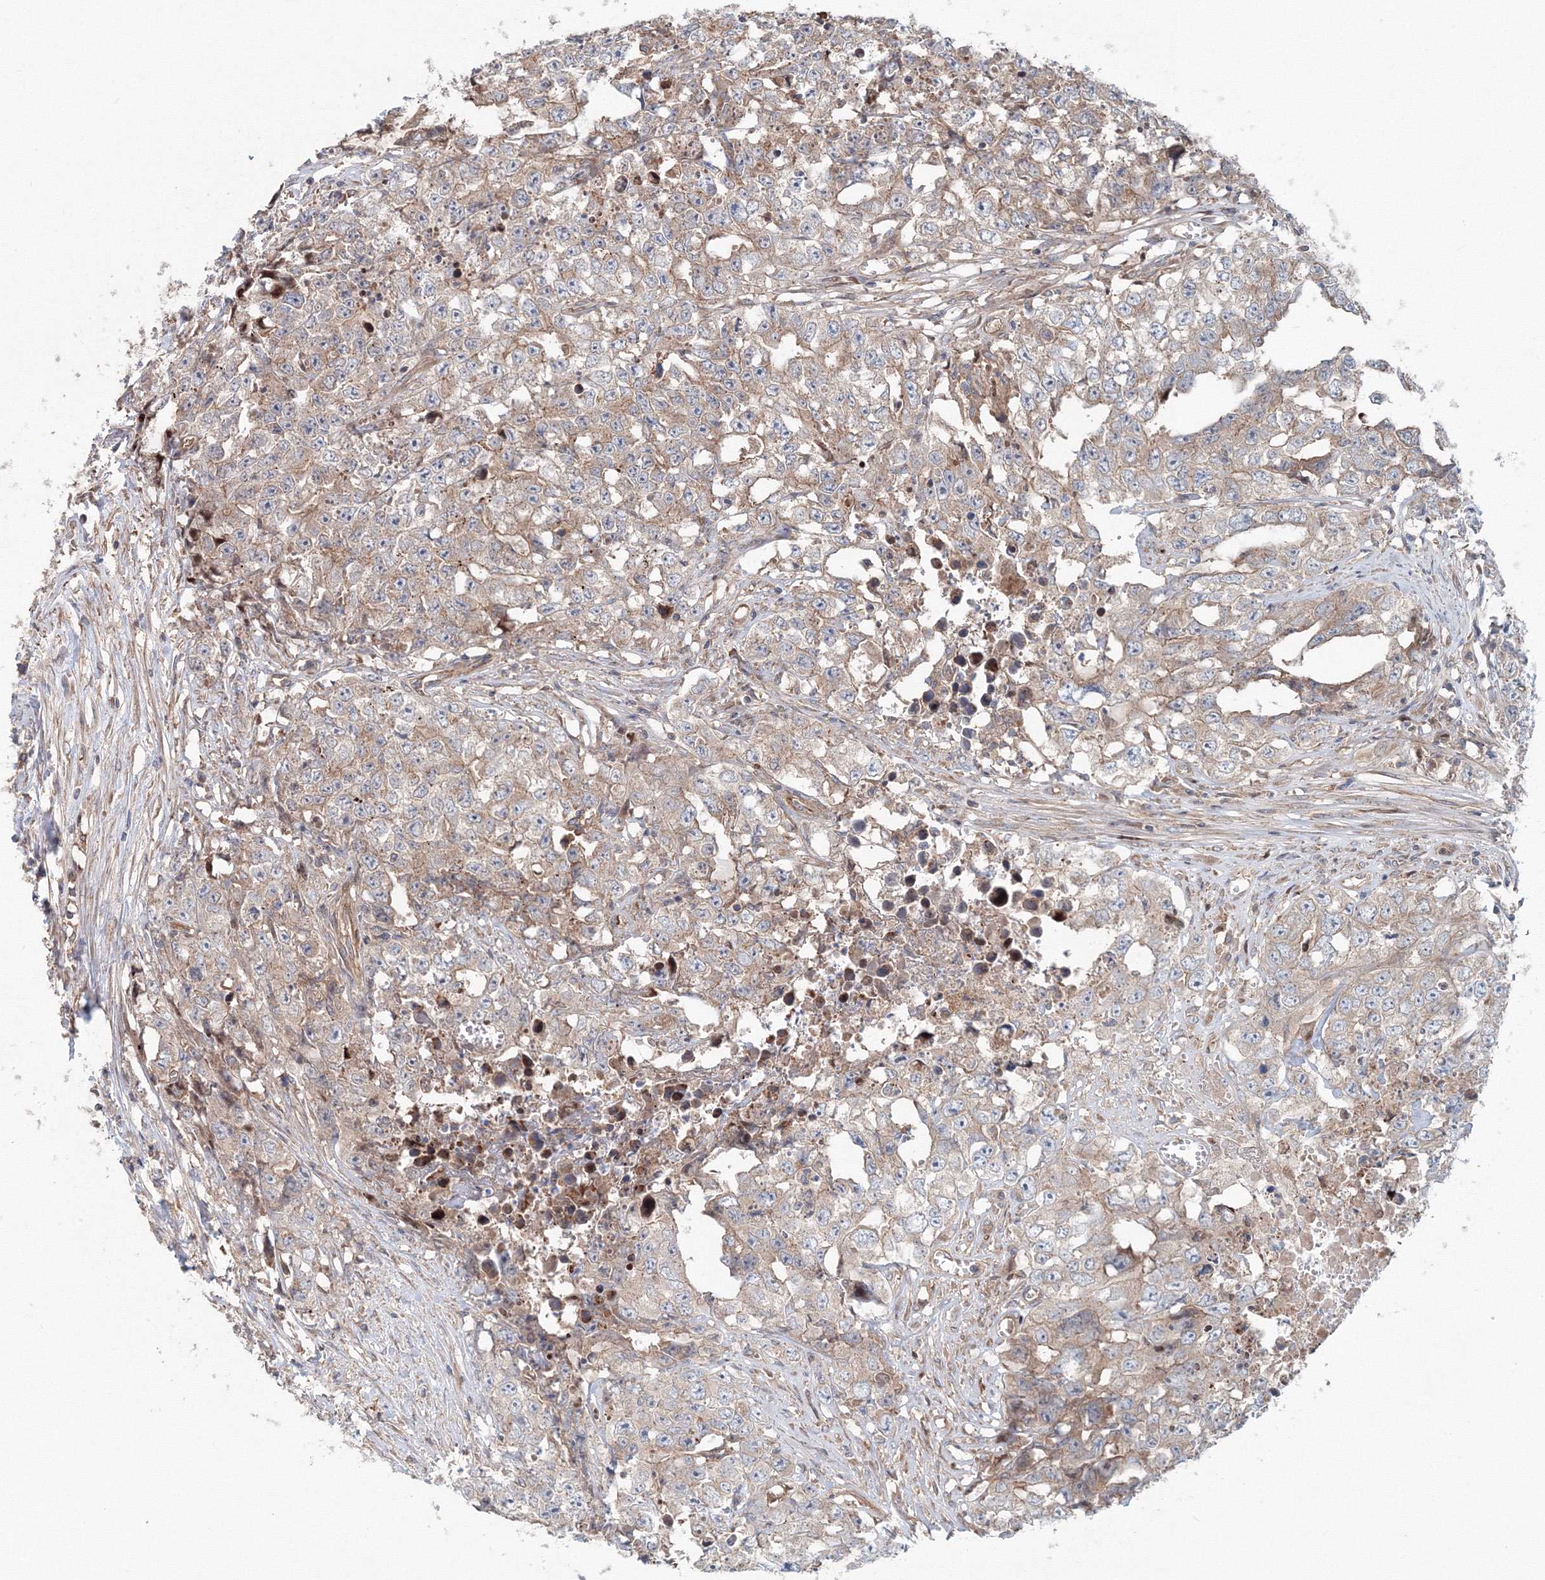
{"staining": {"intensity": "weak", "quantity": "<25%", "location": "cytoplasmic/membranous"}, "tissue": "testis cancer", "cell_type": "Tumor cells", "image_type": "cancer", "snomed": [{"axis": "morphology", "description": "Seminoma, NOS"}, {"axis": "morphology", "description": "Carcinoma, Embryonal, NOS"}, {"axis": "topography", "description": "Testis"}], "caption": "Protein analysis of embryonal carcinoma (testis) displays no significant positivity in tumor cells.", "gene": "EXOC1", "patient": {"sex": "male", "age": 43}}